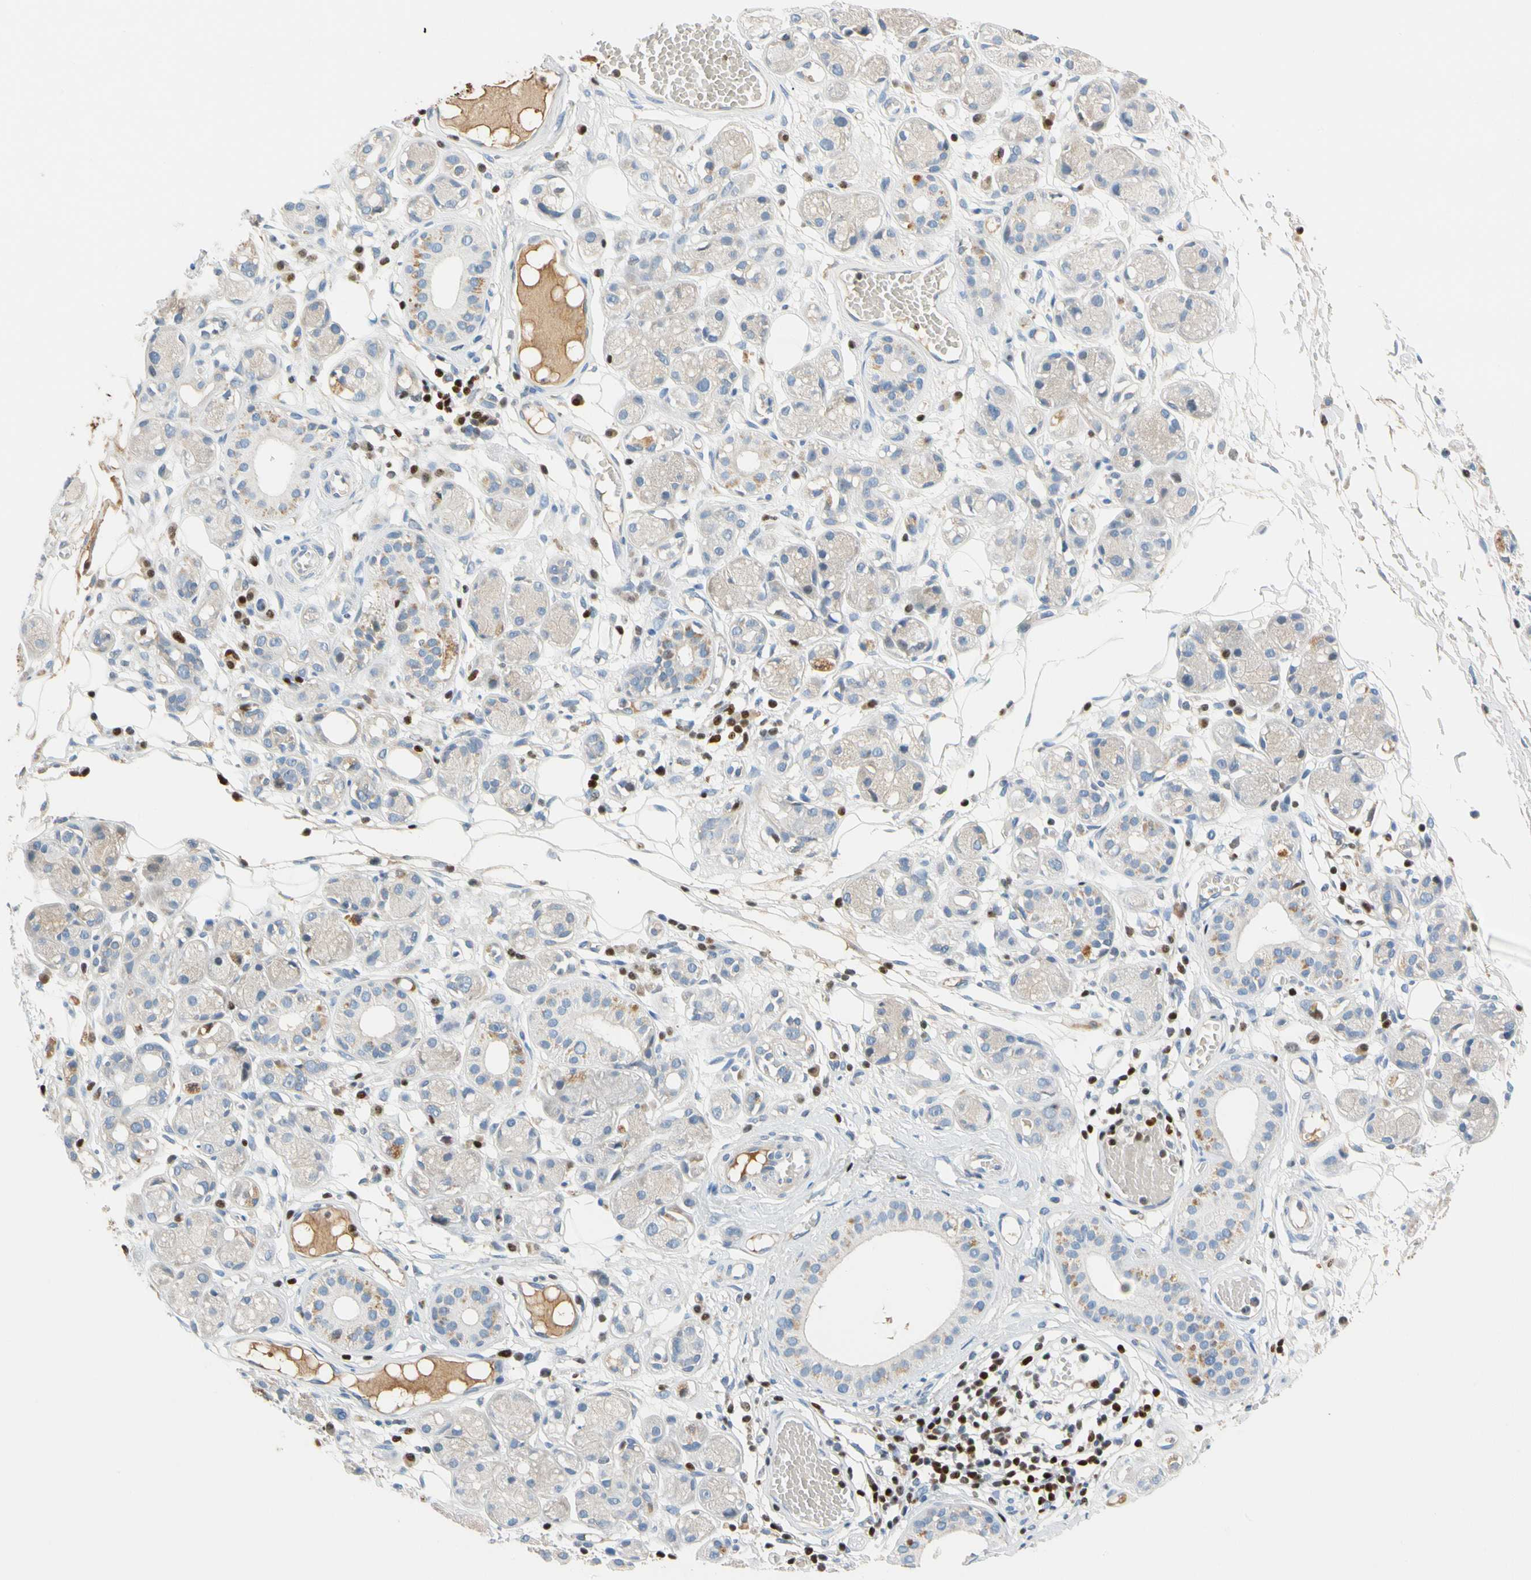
{"staining": {"intensity": "negative", "quantity": "none", "location": "none"}, "tissue": "adipose tissue", "cell_type": "Adipocytes", "image_type": "normal", "snomed": [{"axis": "morphology", "description": "Normal tissue, NOS"}, {"axis": "morphology", "description": "Inflammation, NOS"}, {"axis": "topography", "description": "Vascular tissue"}, {"axis": "topography", "description": "Salivary gland"}], "caption": "The histopathology image shows no staining of adipocytes in unremarkable adipose tissue.", "gene": "SP140", "patient": {"sex": "female", "age": 75}}